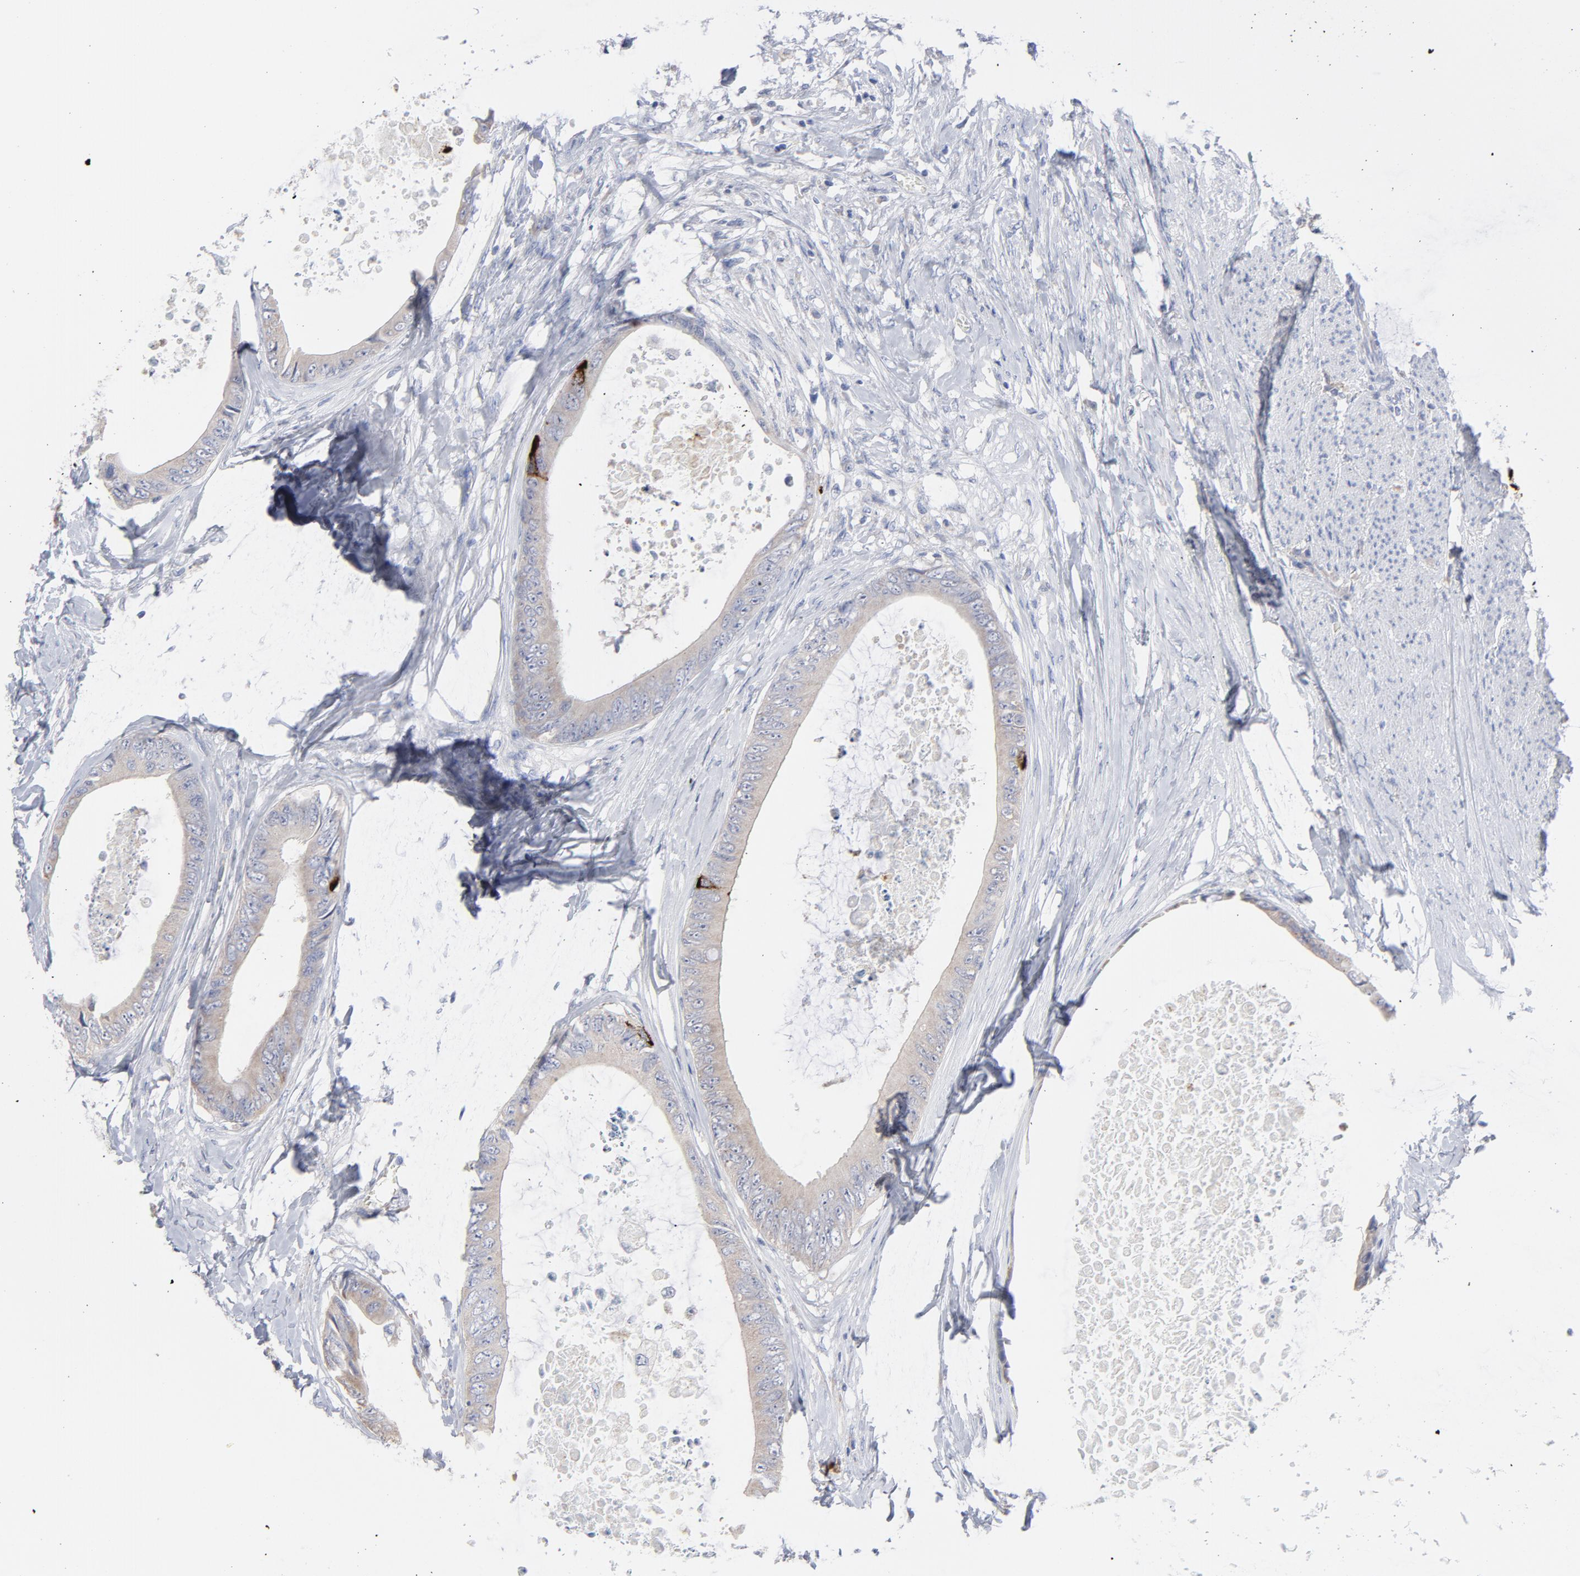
{"staining": {"intensity": "weak", "quantity": ">75%", "location": "cytoplasmic/membranous"}, "tissue": "colorectal cancer", "cell_type": "Tumor cells", "image_type": "cancer", "snomed": [{"axis": "morphology", "description": "Normal tissue, NOS"}, {"axis": "morphology", "description": "Adenocarcinoma, NOS"}, {"axis": "topography", "description": "Rectum"}, {"axis": "topography", "description": "Peripheral nerve tissue"}], "caption": "Immunohistochemistry photomicrograph of human colorectal adenocarcinoma stained for a protein (brown), which reveals low levels of weak cytoplasmic/membranous positivity in about >75% of tumor cells.", "gene": "CPE", "patient": {"sex": "female", "age": 77}}